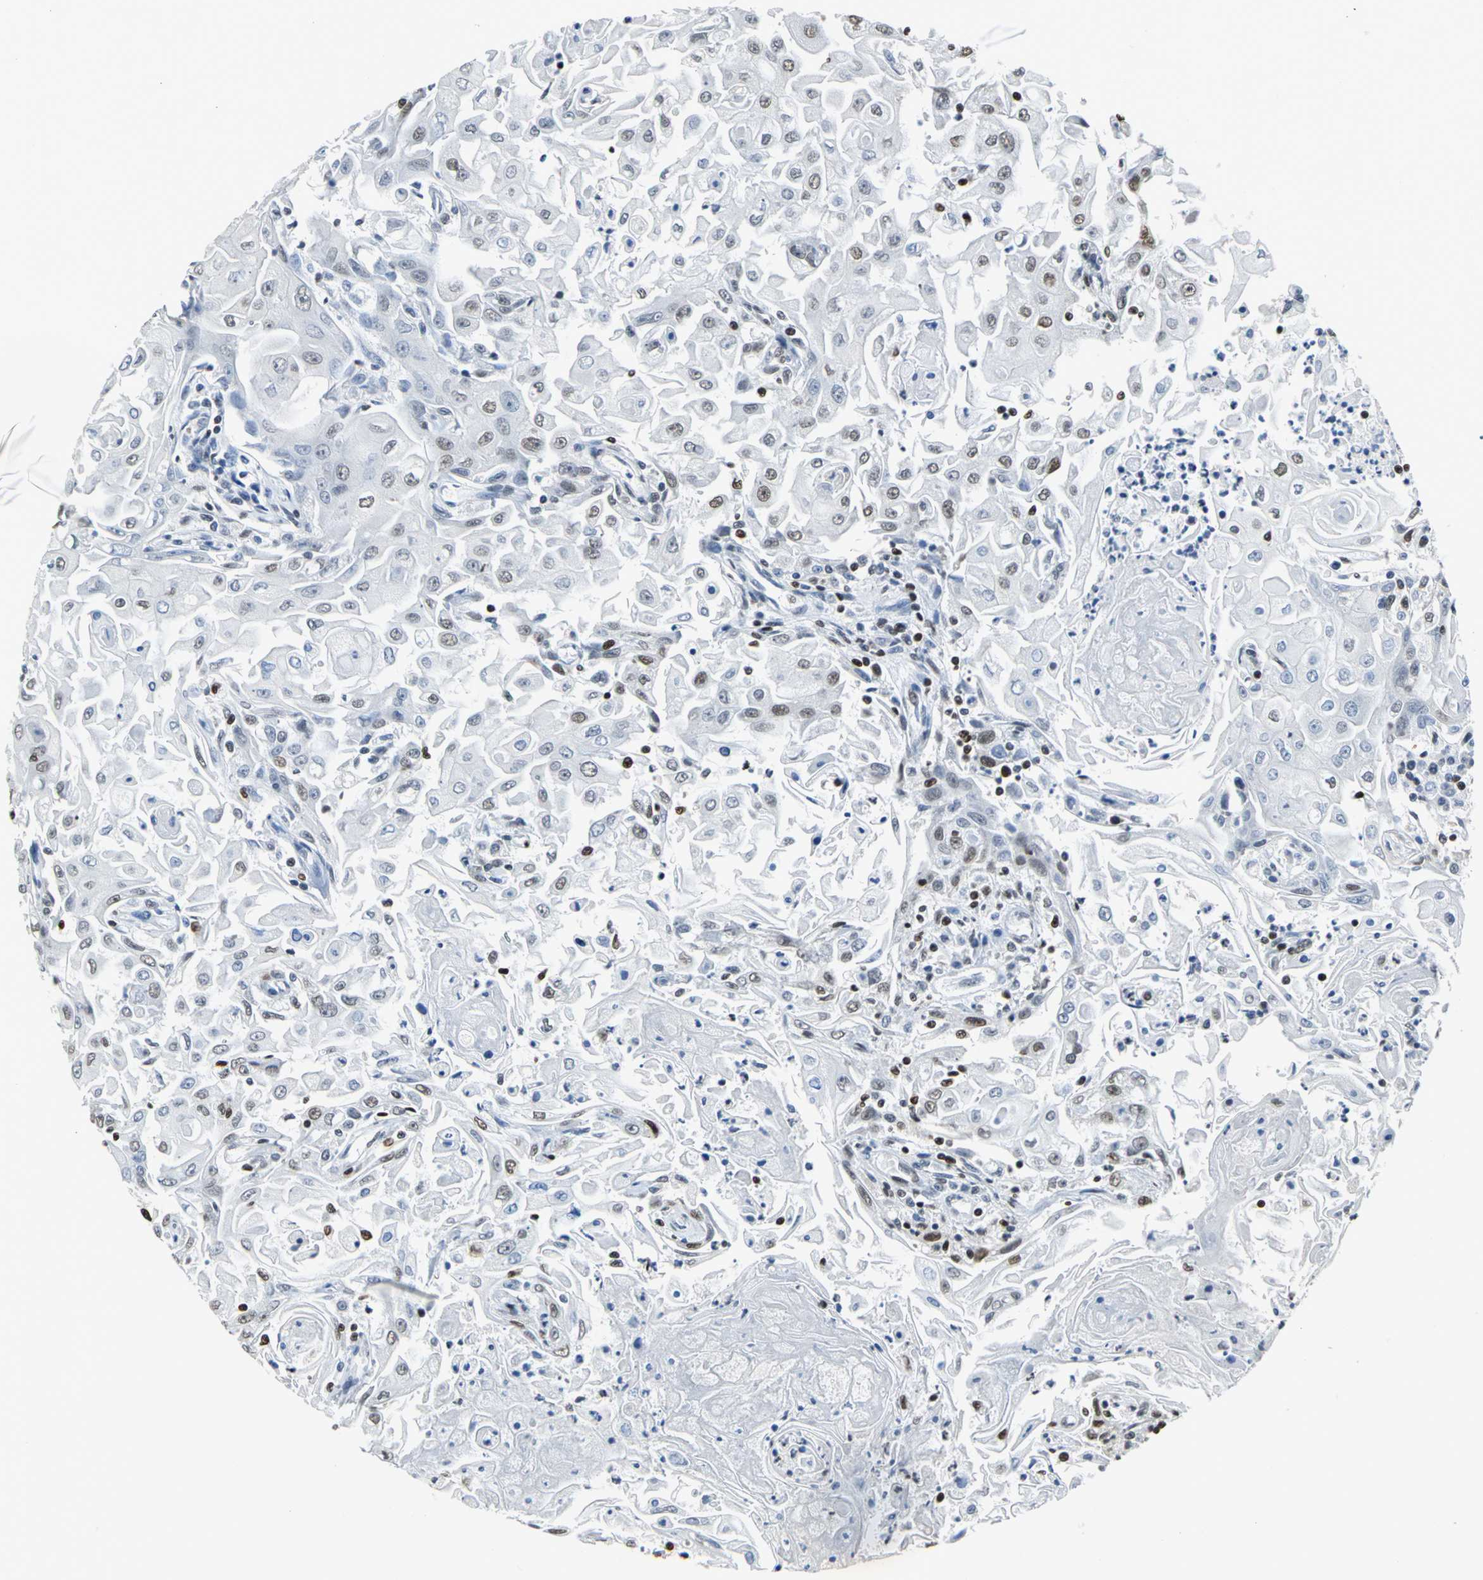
{"staining": {"intensity": "moderate", "quantity": "<25%", "location": "nuclear"}, "tissue": "head and neck cancer", "cell_type": "Tumor cells", "image_type": "cancer", "snomed": [{"axis": "morphology", "description": "Squamous cell carcinoma, NOS"}, {"axis": "topography", "description": "Oral tissue"}, {"axis": "topography", "description": "Head-Neck"}], "caption": "This is a micrograph of immunohistochemistry staining of head and neck cancer, which shows moderate expression in the nuclear of tumor cells.", "gene": "HNRNPD", "patient": {"sex": "female", "age": 76}}